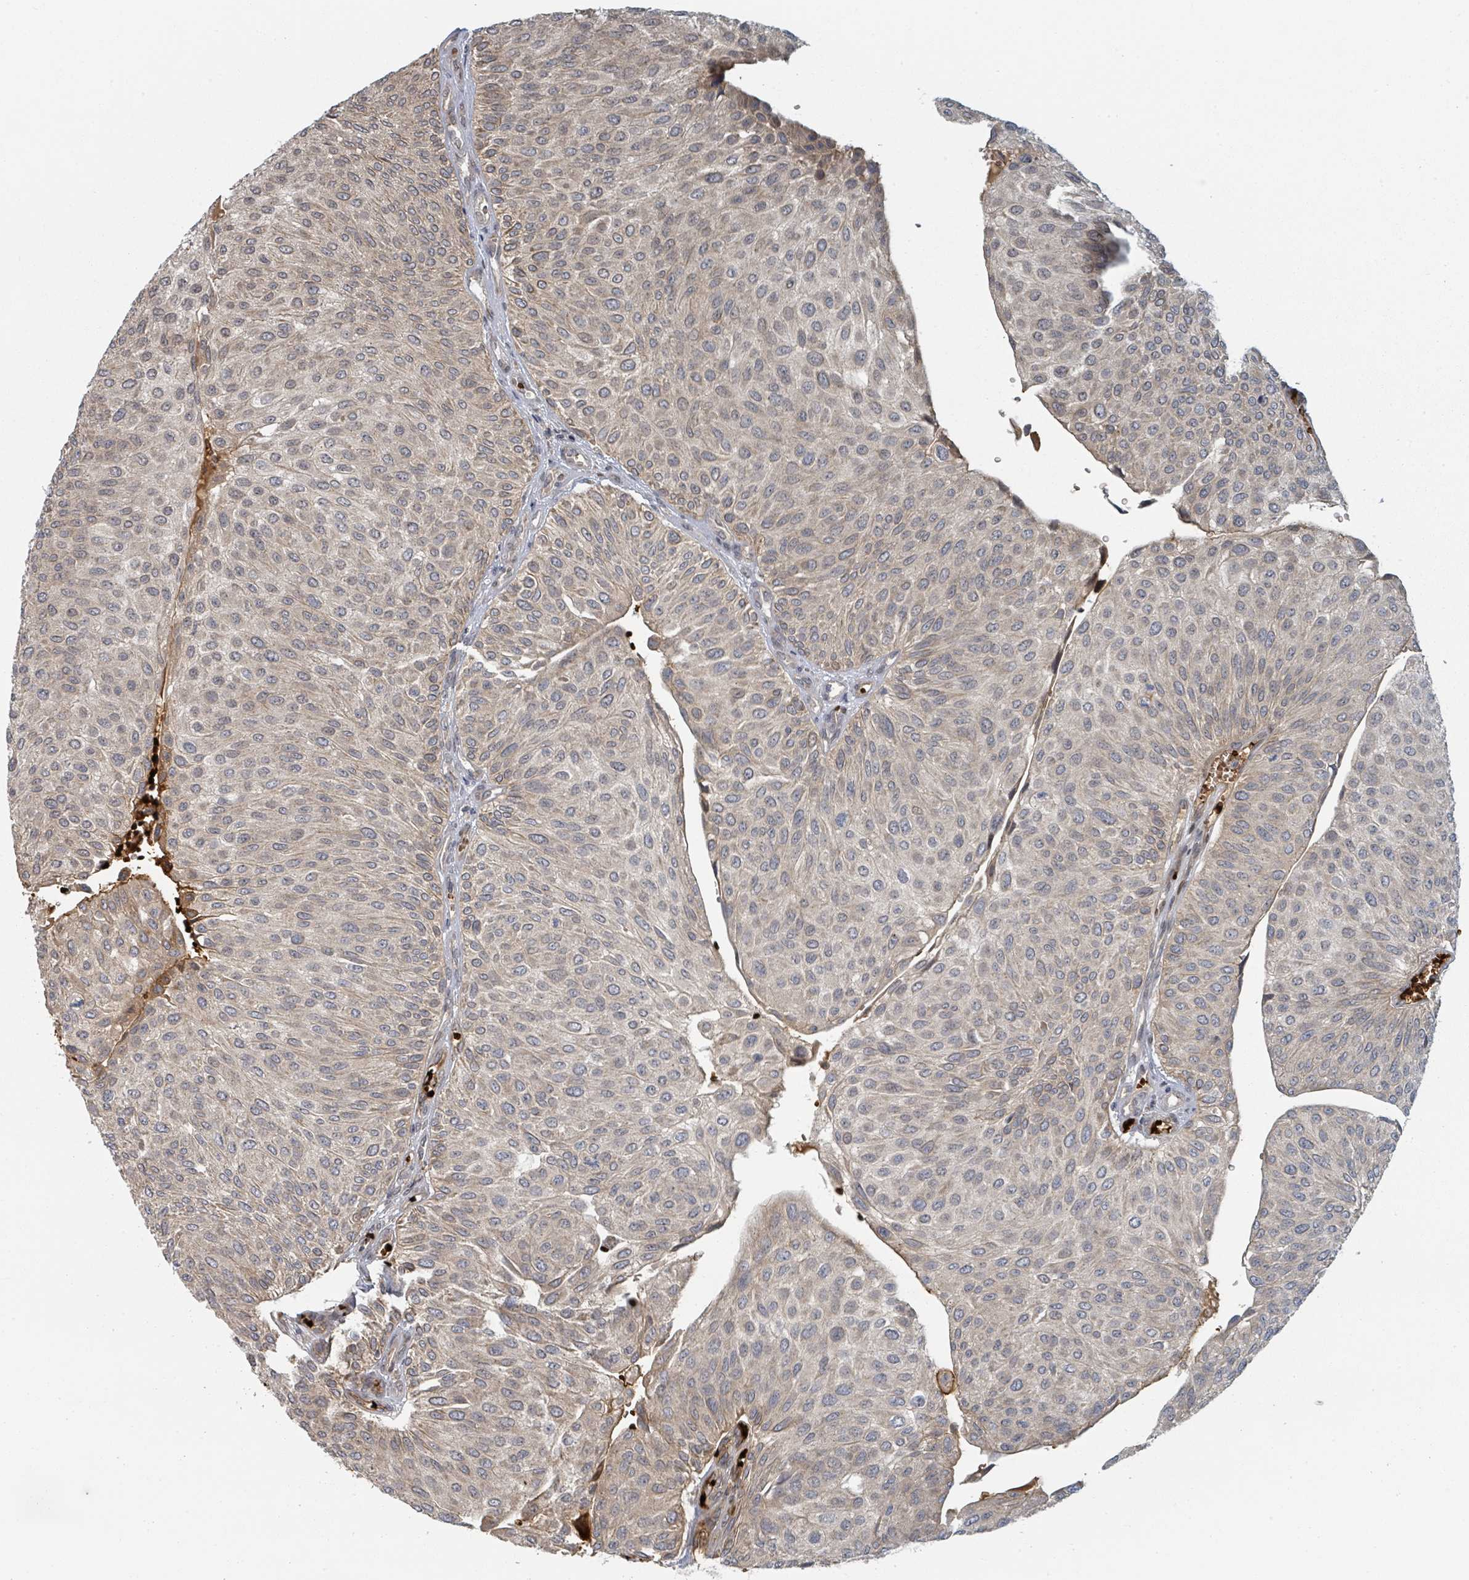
{"staining": {"intensity": "weak", "quantity": "25%-75%", "location": "cytoplasmic/membranous"}, "tissue": "urothelial cancer", "cell_type": "Tumor cells", "image_type": "cancer", "snomed": [{"axis": "morphology", "description": "Urothelial carcinoma, NOS"}, {"axis": "topography", "description": "Urinary bladder"}], "caption": "Human transitional cell carcinoma stained for a protein (brown) demonstrates weak cytoplasmic/membranous positive expression in approximately 25%-75% of tumor cells.", "gene": "TRPC4AP", "patient": {"sex": "male", "age": 67}}